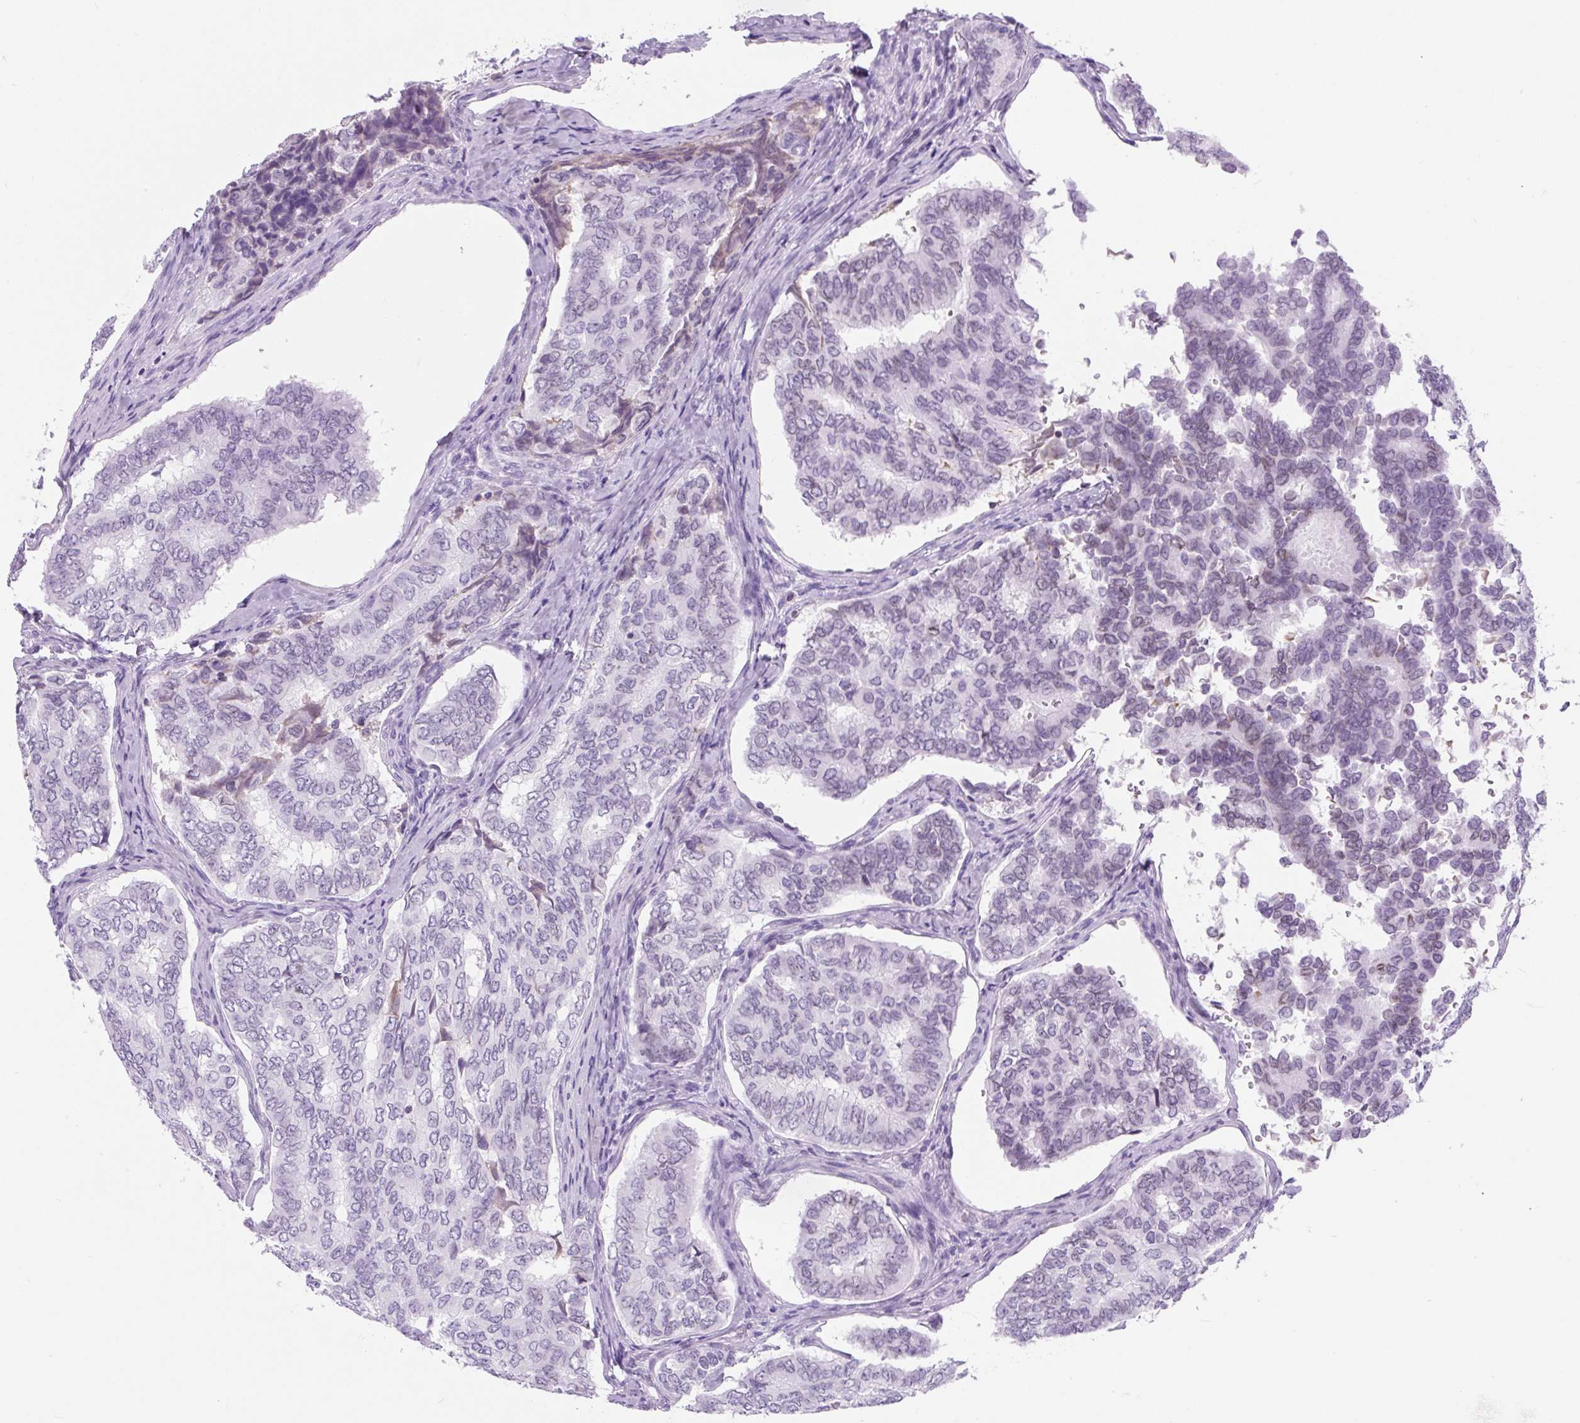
{"staining": {"intensity": "negative", "quantity": "none", "location": "none"}, "tissue": "thyroid cancer", "cell_type": "Tumor cells", "image_type": "cancer", "snomed": [{"axis": "morphology", "description": "Papillary adenocarcinoma, NOS"}, {"axis": "topography", "description": "Thyroid gland"}], "caption": "This is an IHC photomicrograph of thyroid papillary adenocarcinoma. There is no staining in tumor cells.", "gene": "VPREB1", "patient": {"sex": "female", "age": 35}}